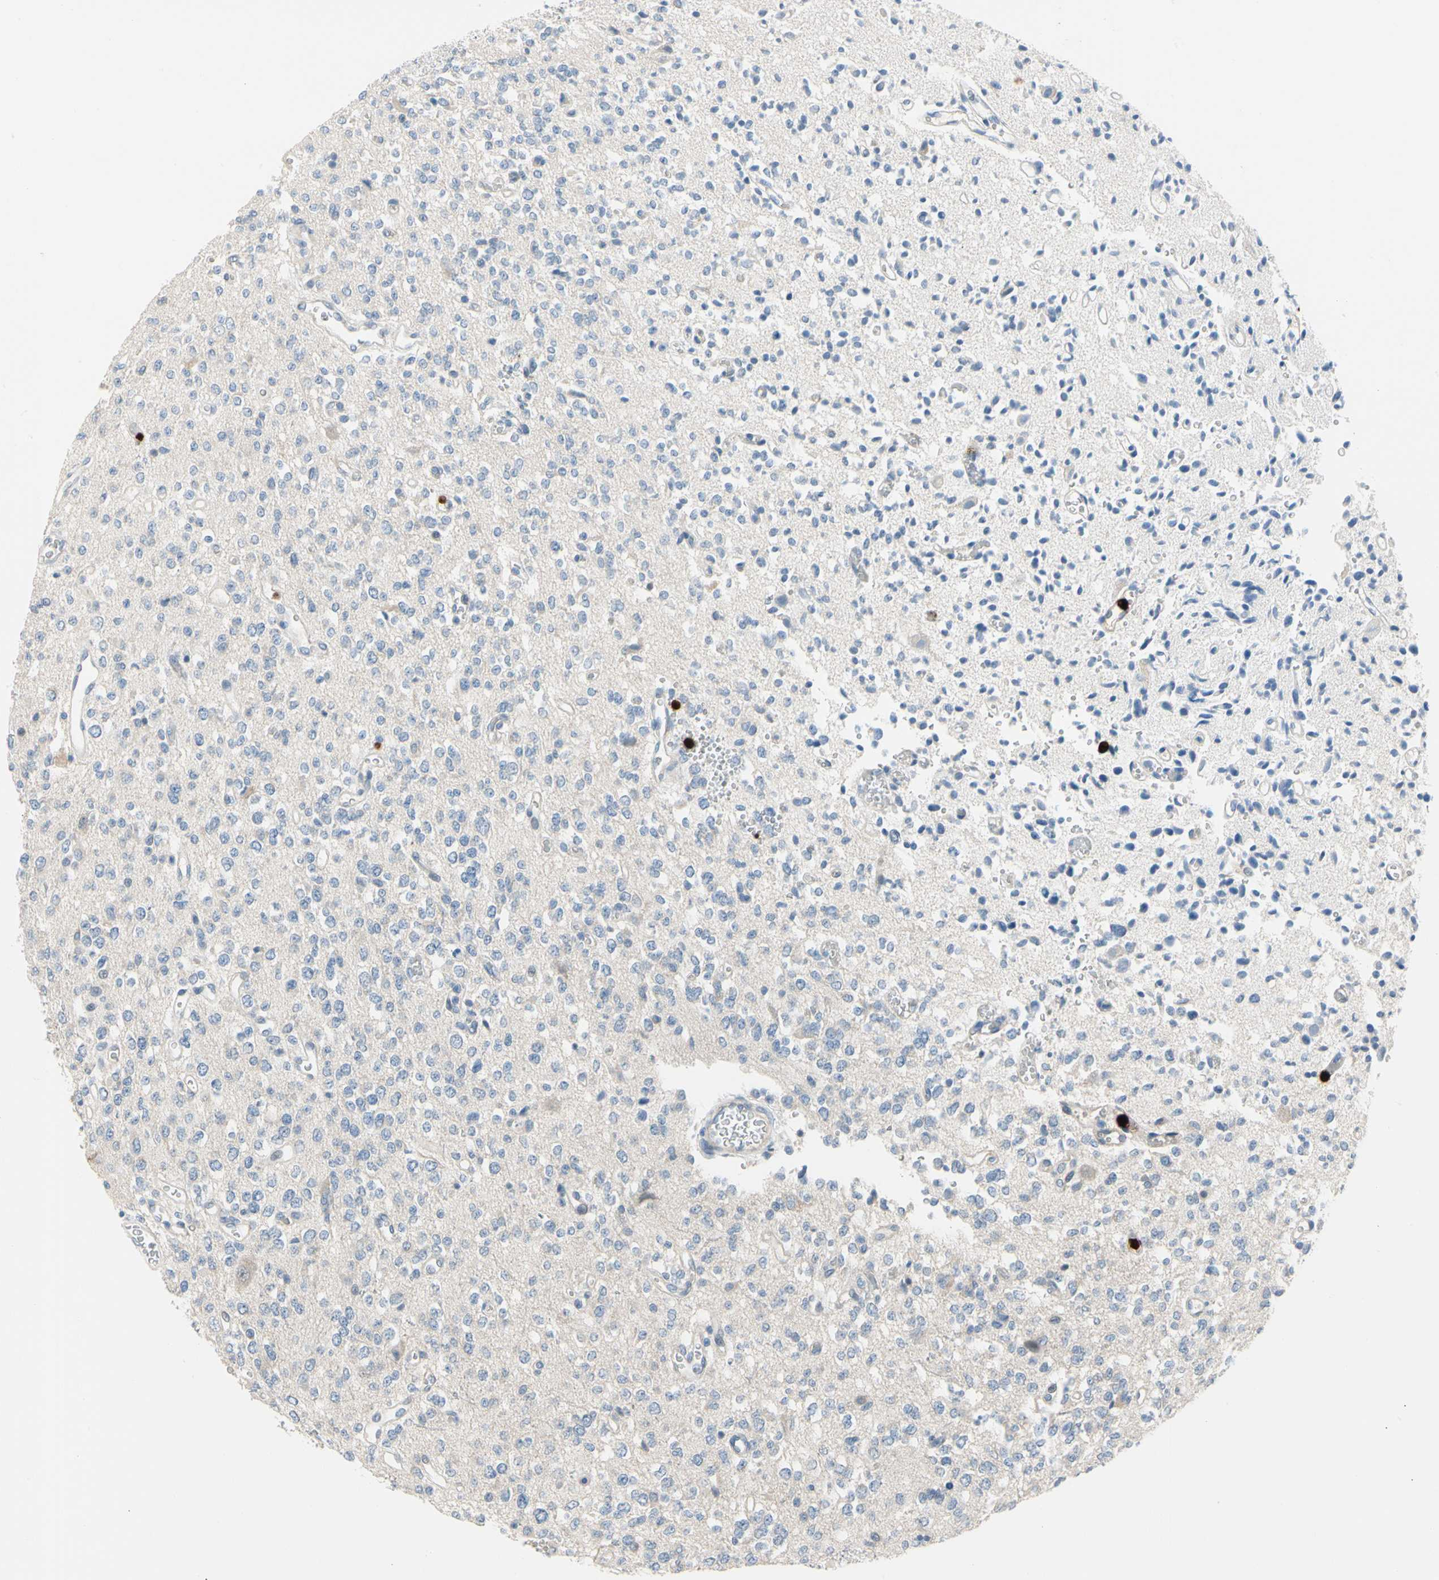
{"staining": {"intensity": "negative", "quantity": "none", "location": "none"}, "tissue": "glioma", "cell_type": "Tumor cells", "image_type": "cancer", "snomed": [{"axis": "morphology", "description": "Glioma, malignant, Low grade"}, {"axis": "topography", "description": "Brain"}], "caption": "Tumor cells are negative for protein expression in human malignant glioma (low-grade). (Immunohistochemistry, brightfield microscopy, high magnification).", "gene": "TRAF5", "patient": {"sex": "male", "age": 38}}